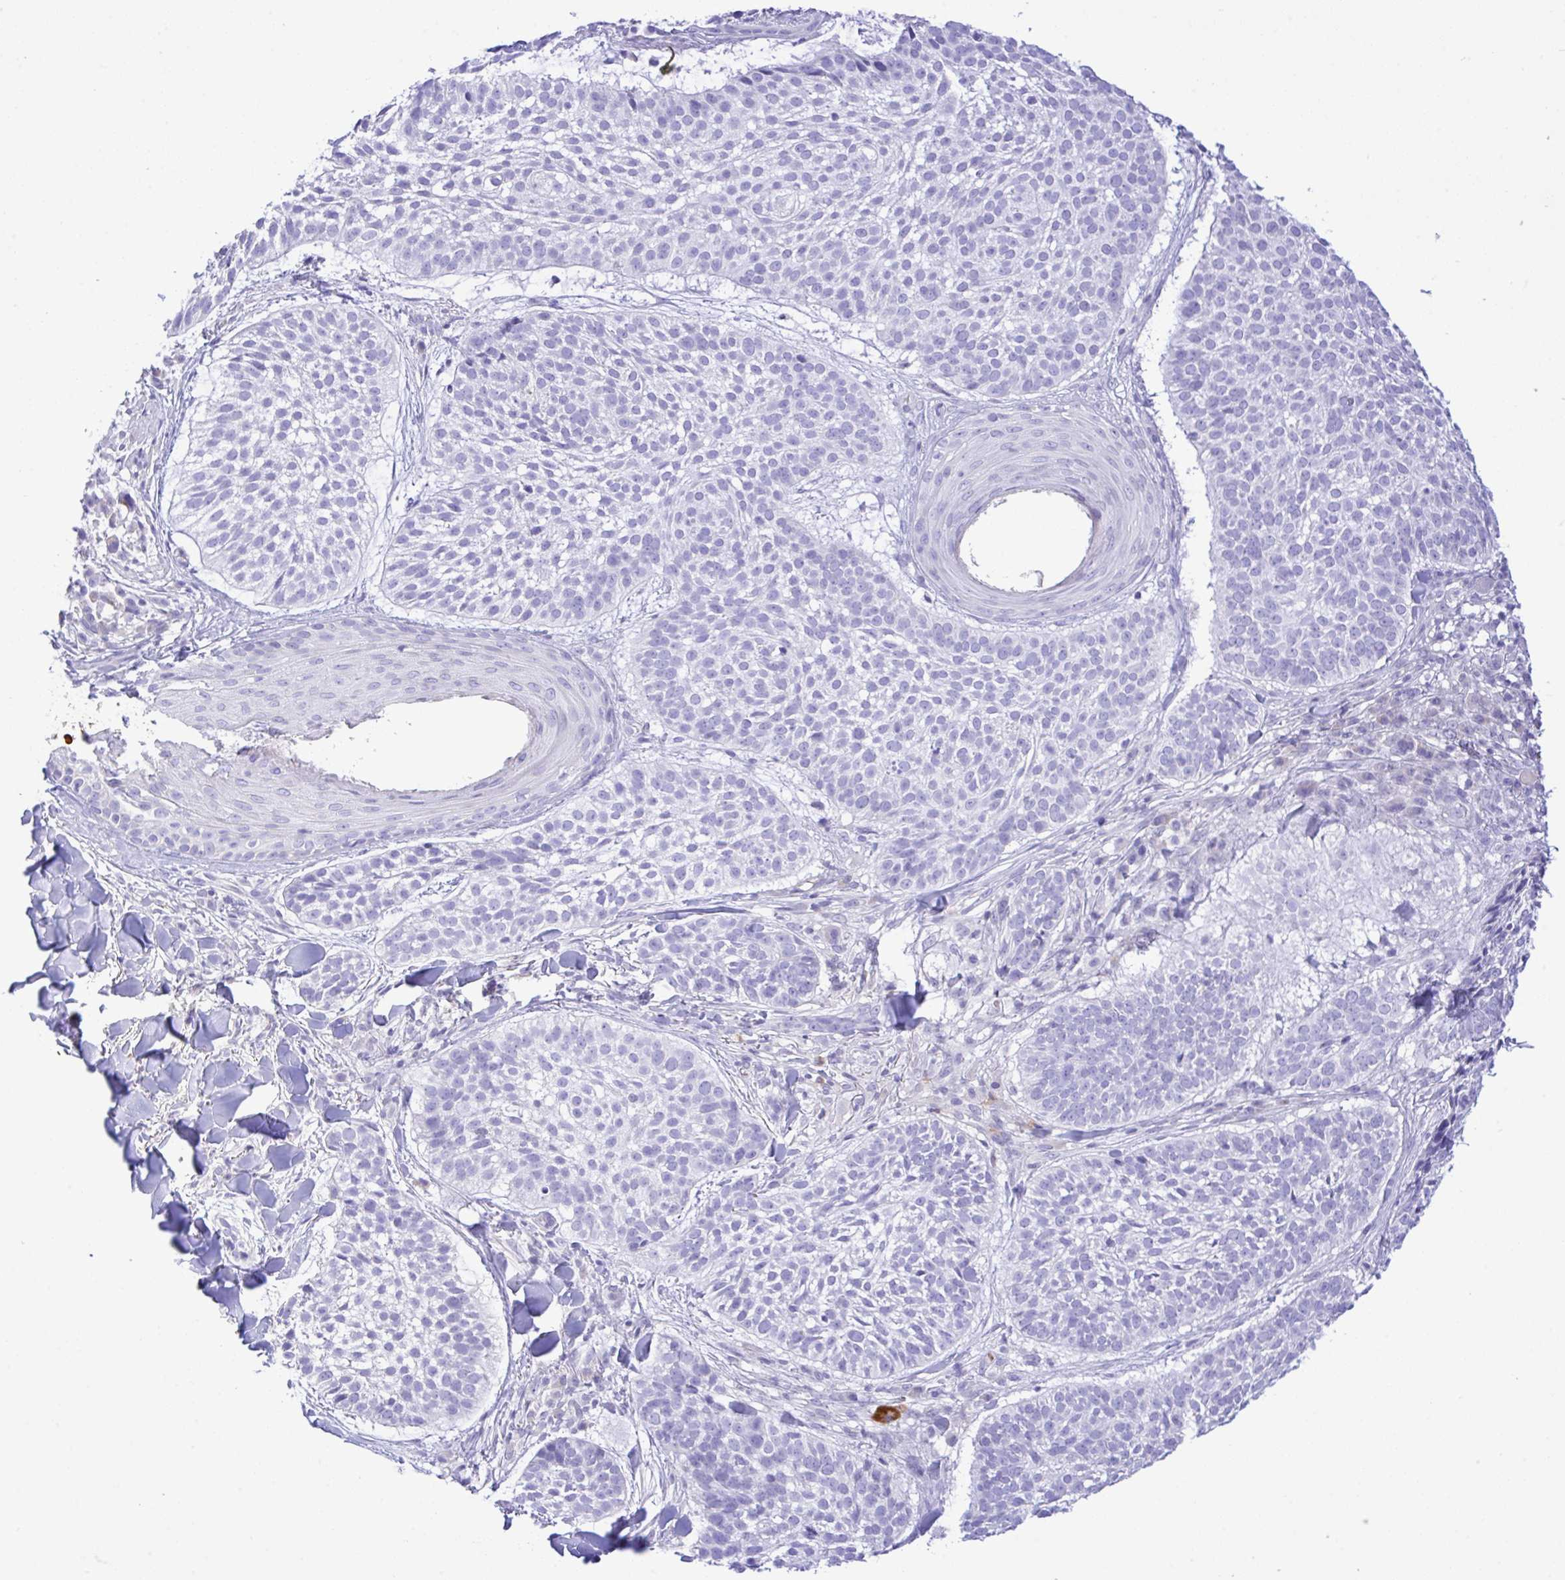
{"staining": {"intensity": "negative", "quantity": "none", "location": "none"}, "tissue": "skin cancer", "cell_type": "Tumor cells", "image_type": "cancer", "snomed": [{"axis": "morphology", "description": "Basal cell carcinoma"}, {"axis": "topography", "description": "Skin"}, {"axis": "topography", "description": "Skin of scalp"}], "caption": "Photomicrograph shows no protein positivity in tumor cells of skin cancer (basal cell carcinoma) tissue.", "gene": "ZNF221", "patient": {"sex": "female", "age": 45}}